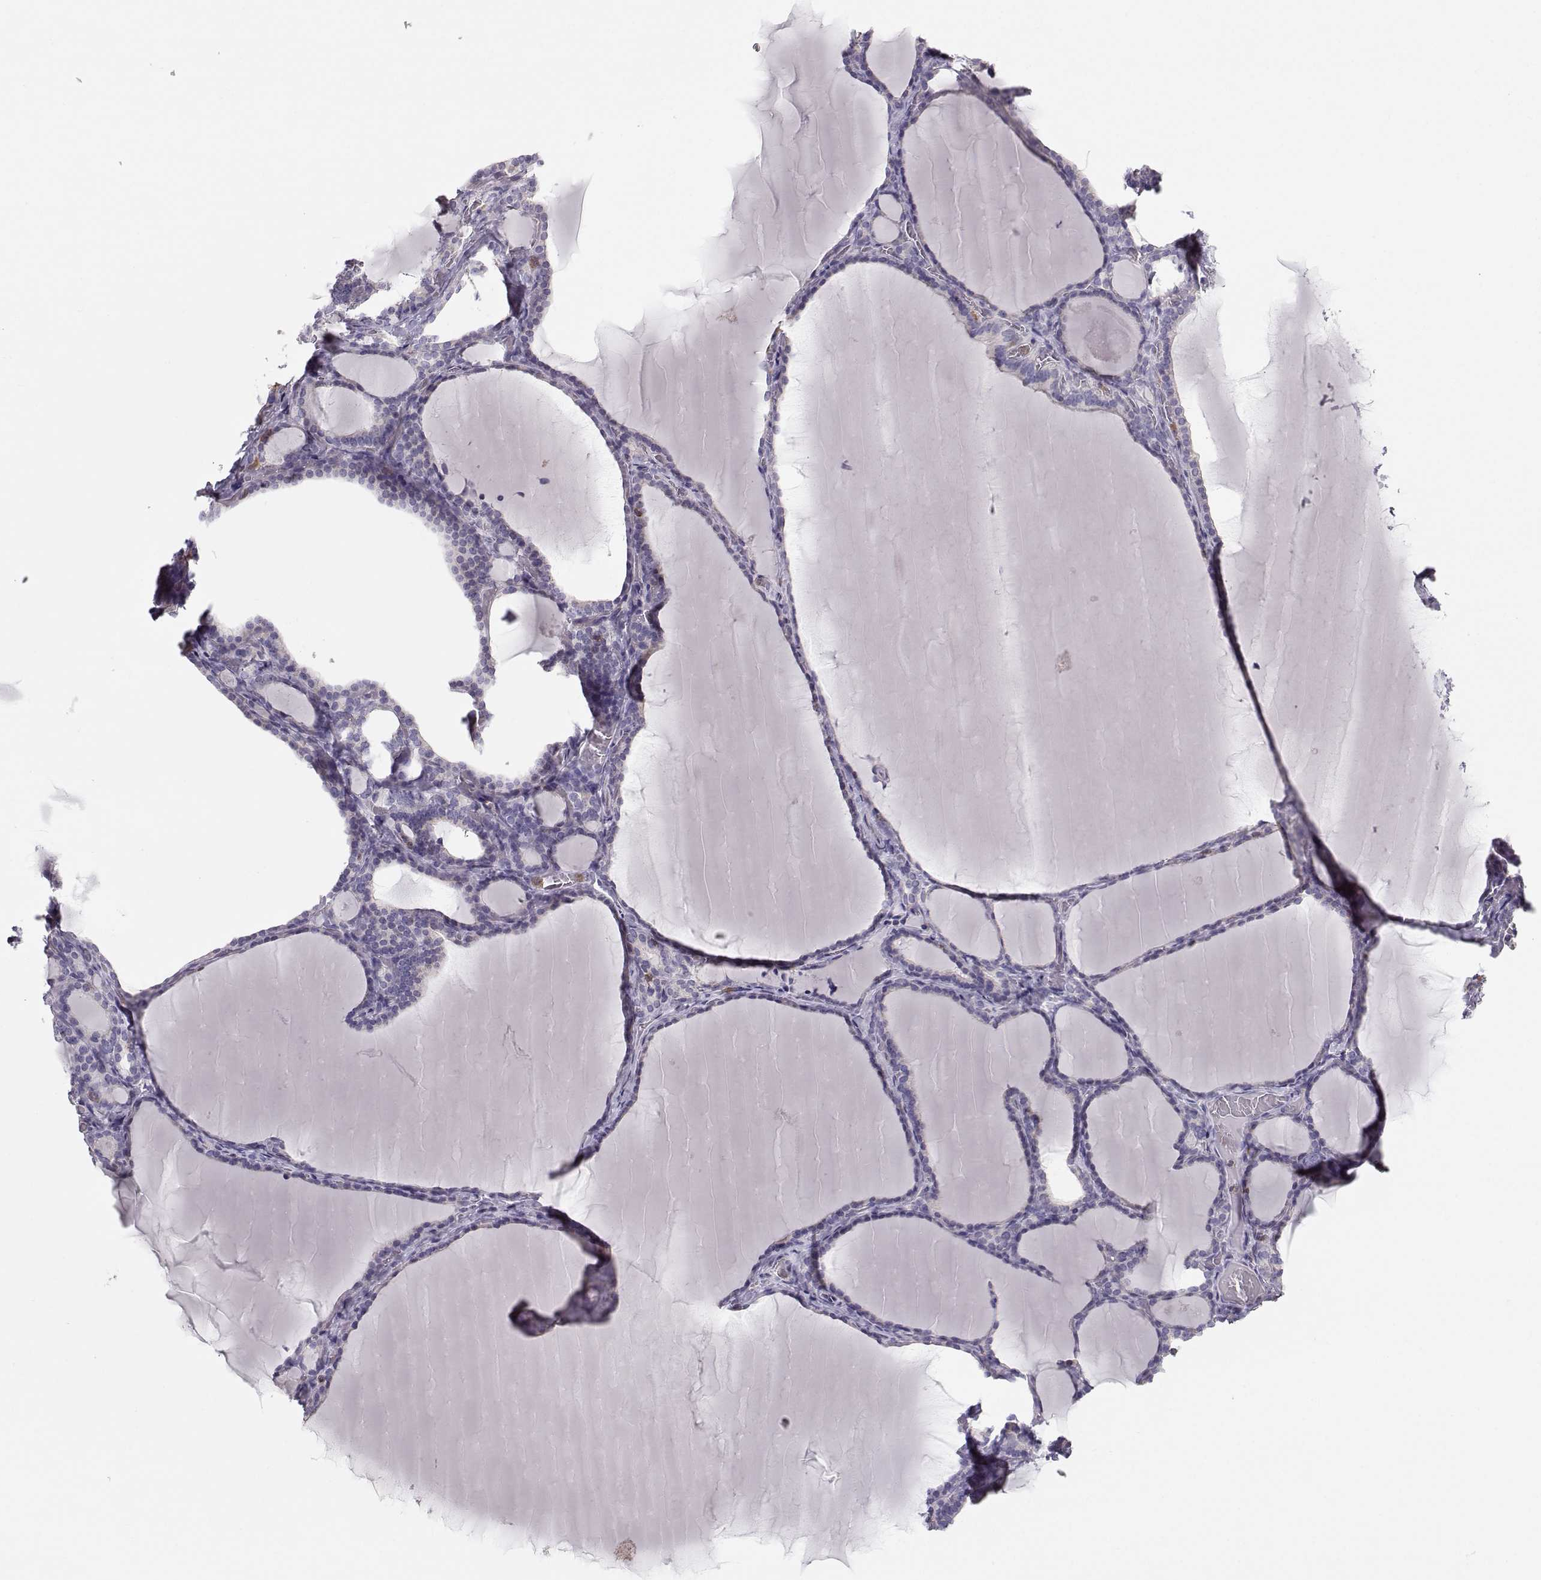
{"staining": {"intensity": "negative", "quantity": "none", "location": "none"}, "tissue": "thyroid gland", "cell_type": "Glandular cells", "image_type": "normal", "snomed": [{"axis": "morphology", "description": "Normal tissue, NOS"}, {"axis": "morphology", "description": "Hyperplasia, NOS"}, {"axis": "topography", "description": "Thyroid gland"}], "caption": "The IHC image has no significant positivity in glandular cells of thyroid gland.", "gene": "ZBTB32", "patient": {"sex": "female", "age": 27}}